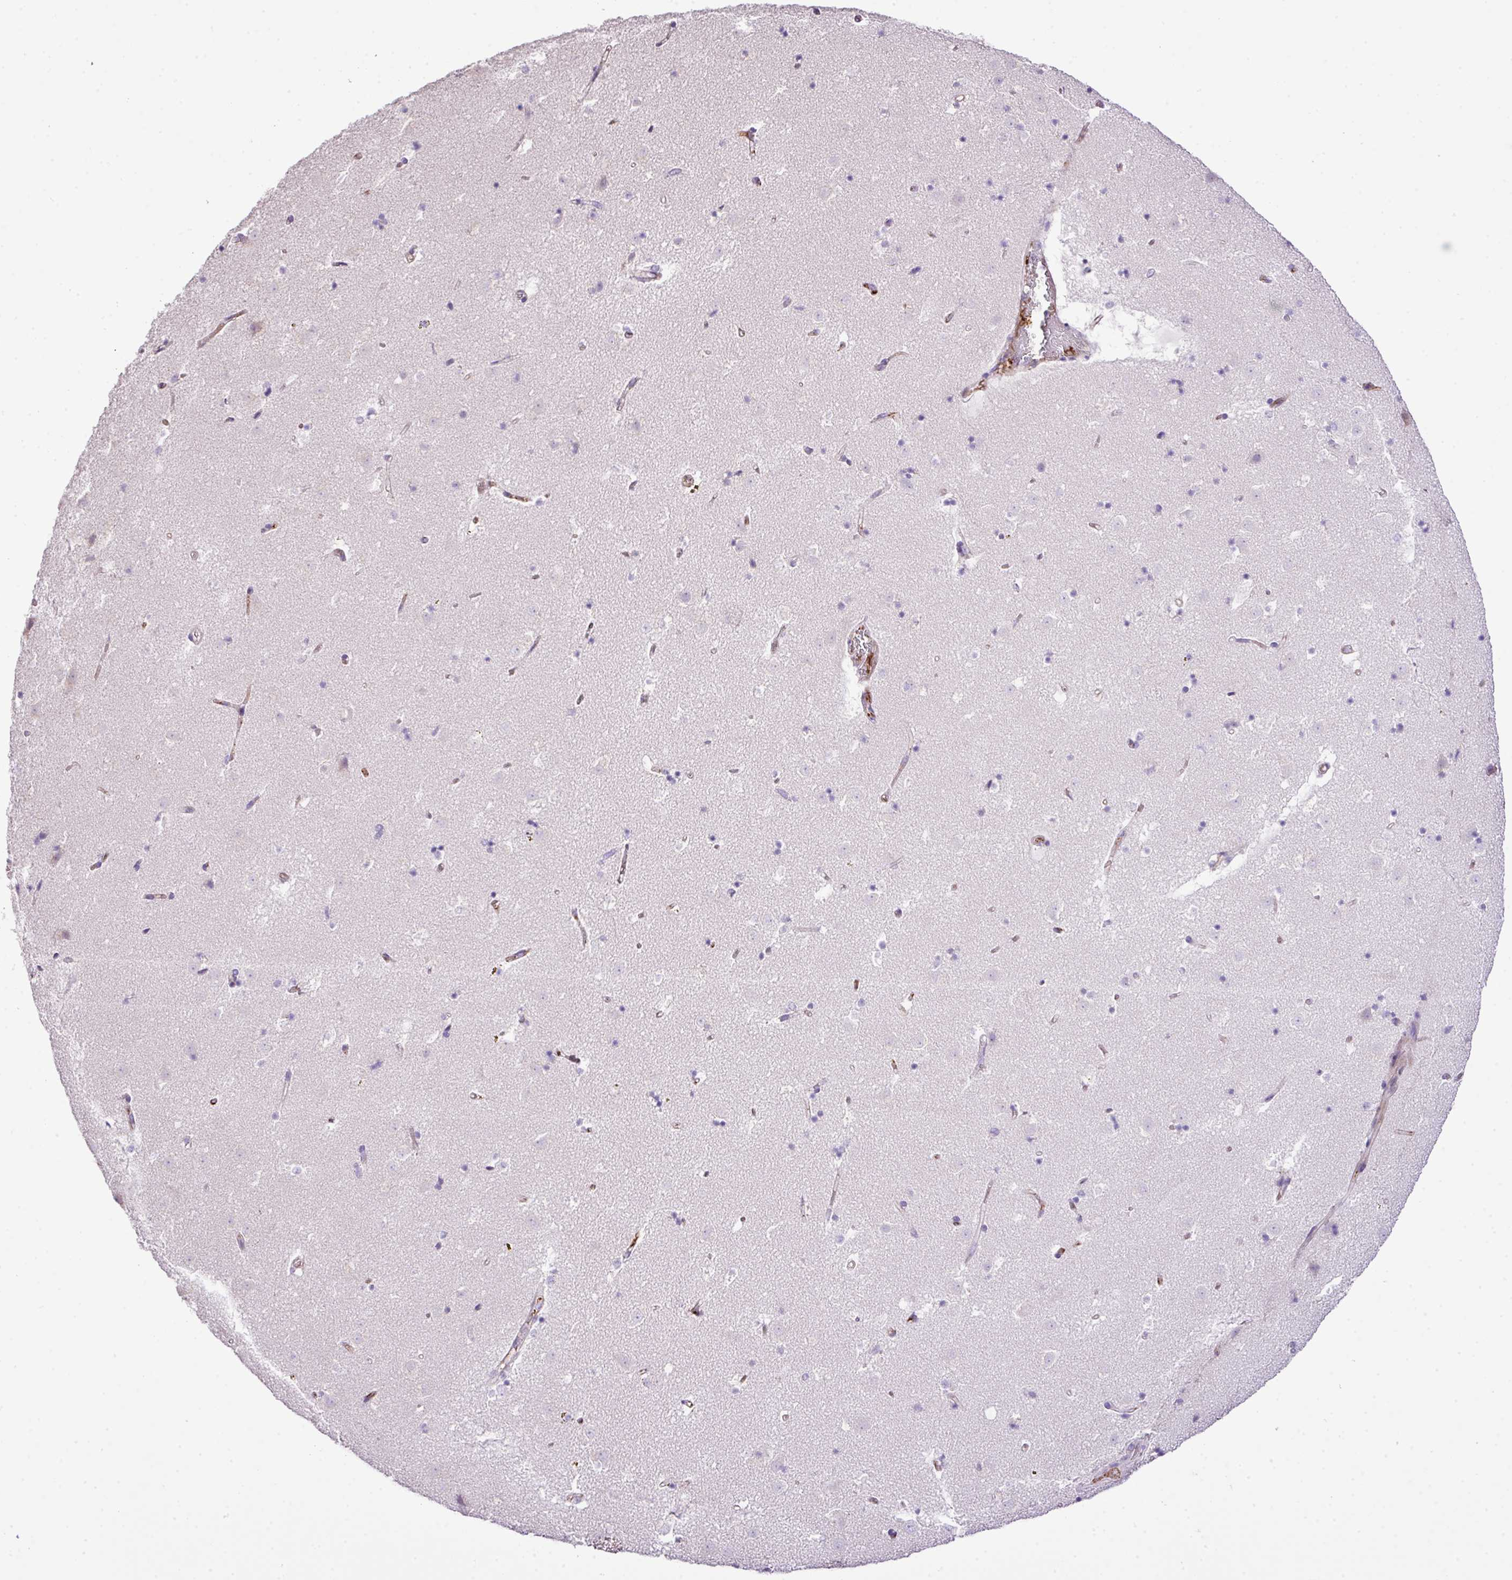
{"staining": {"intensity": "negative", "quantity": "none", "location": "none"}, "tissue": "caudate", "cell_type": "Glial cells", "image_type": "normal", "snomed": [{"axis": "morphology", "description": "Normal tissue, NOS"}, {"axis": "topography", "description": "Lateral ventricle wall"}], "caption": "Photomicrograph shows no protein positivity in glial cells of unremarkable caudate.", "gene": "CTXN2", "patient": {"sex": "male", "age": 58}}